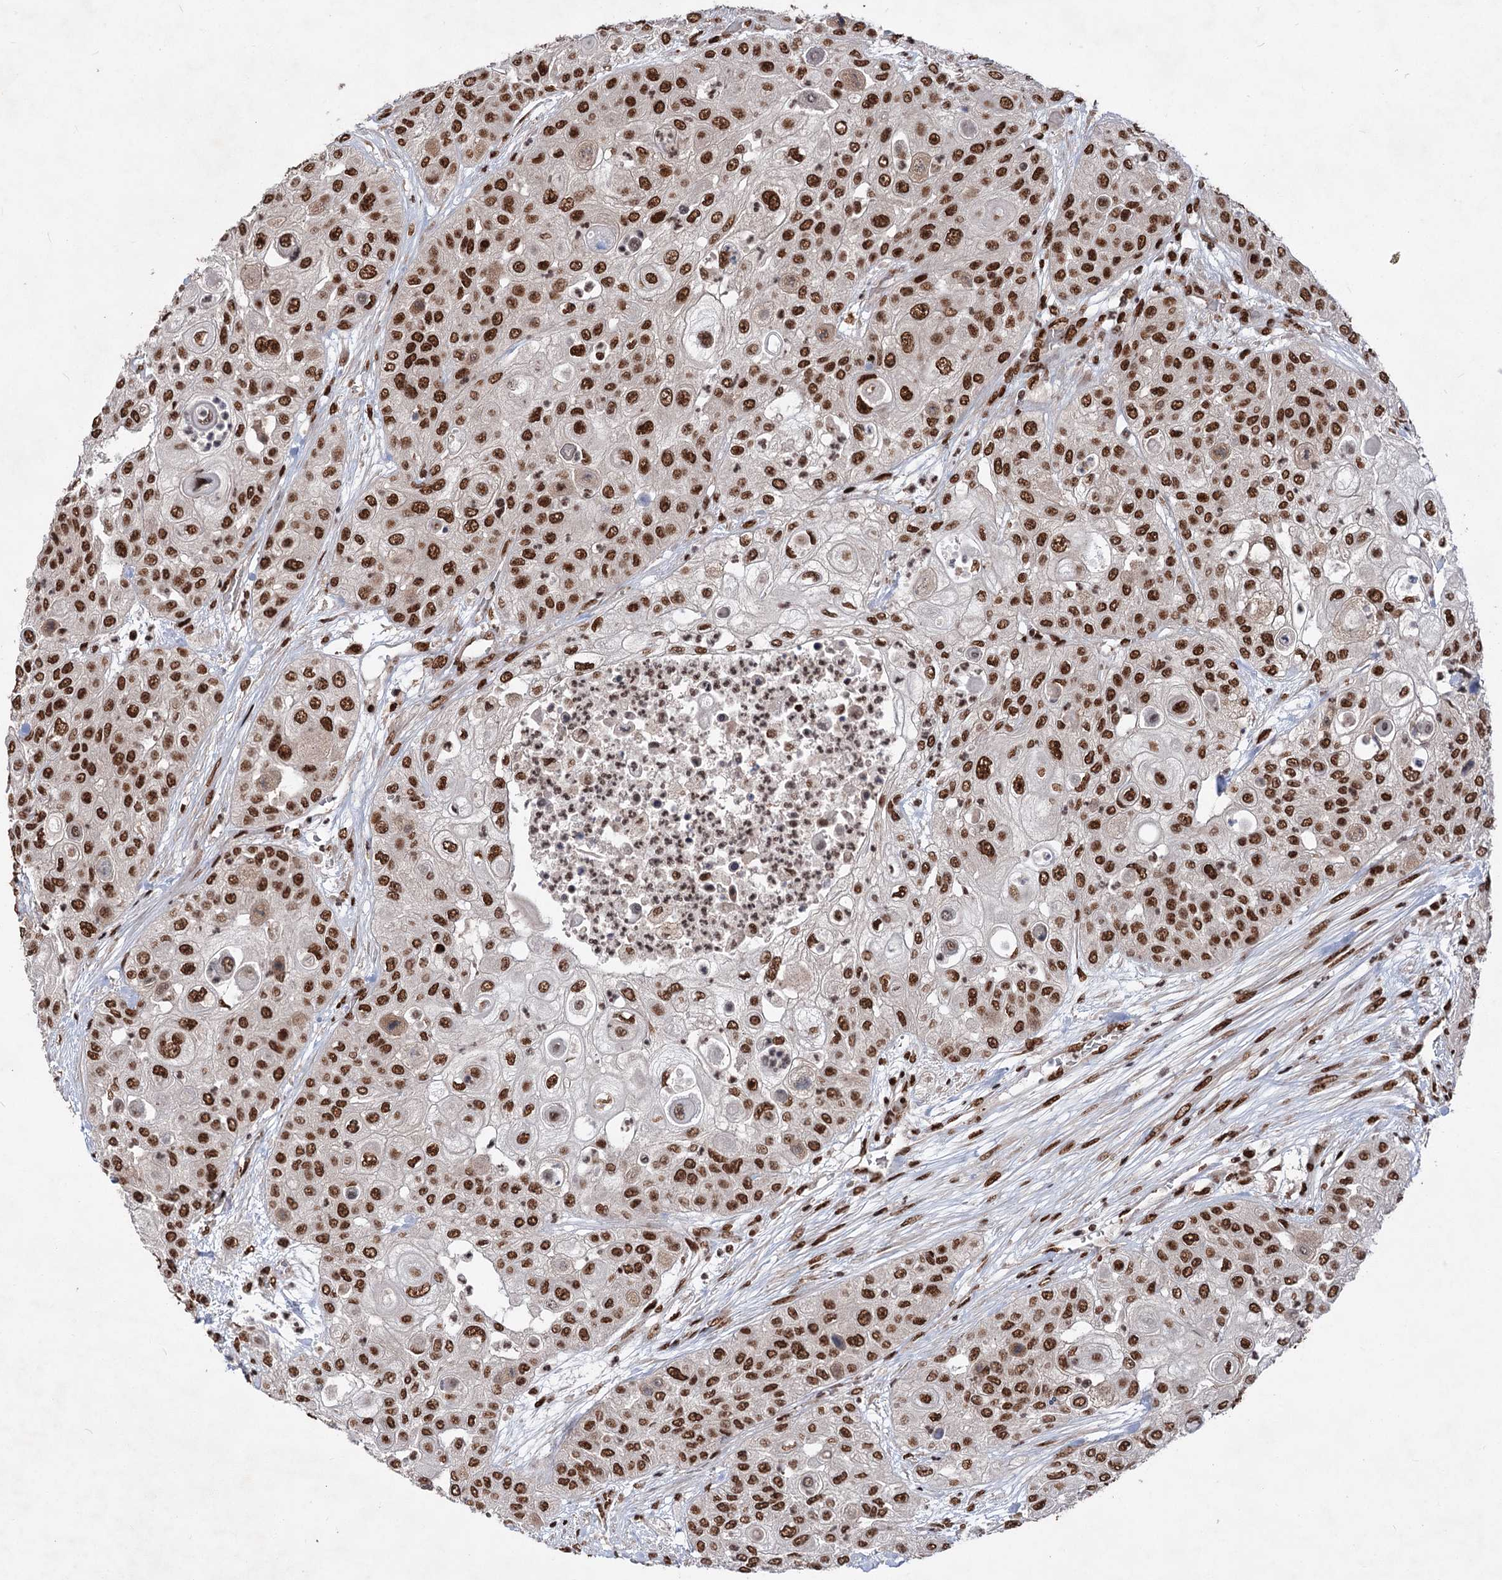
{"staining": {"intensity": "strong", "quantity": ">75%", "location": "nuclear"}, "tissue": "urothelial cancer", "cell_type": "Tumor cells", "image_type": "cancer", "snomed": [{"axis": "morphology", "description": "Urothelial carcinoma, High grade"}, {"axis": "topography", "description": "Urinary bladder"}], "caption": "This is an image of IHC staining of high-grade urothelial carcinoma, which shows strong staining in the nuclear of tumor cells.", "gene": "MAML1", "patient": {"sex": "female", "age": 79}}